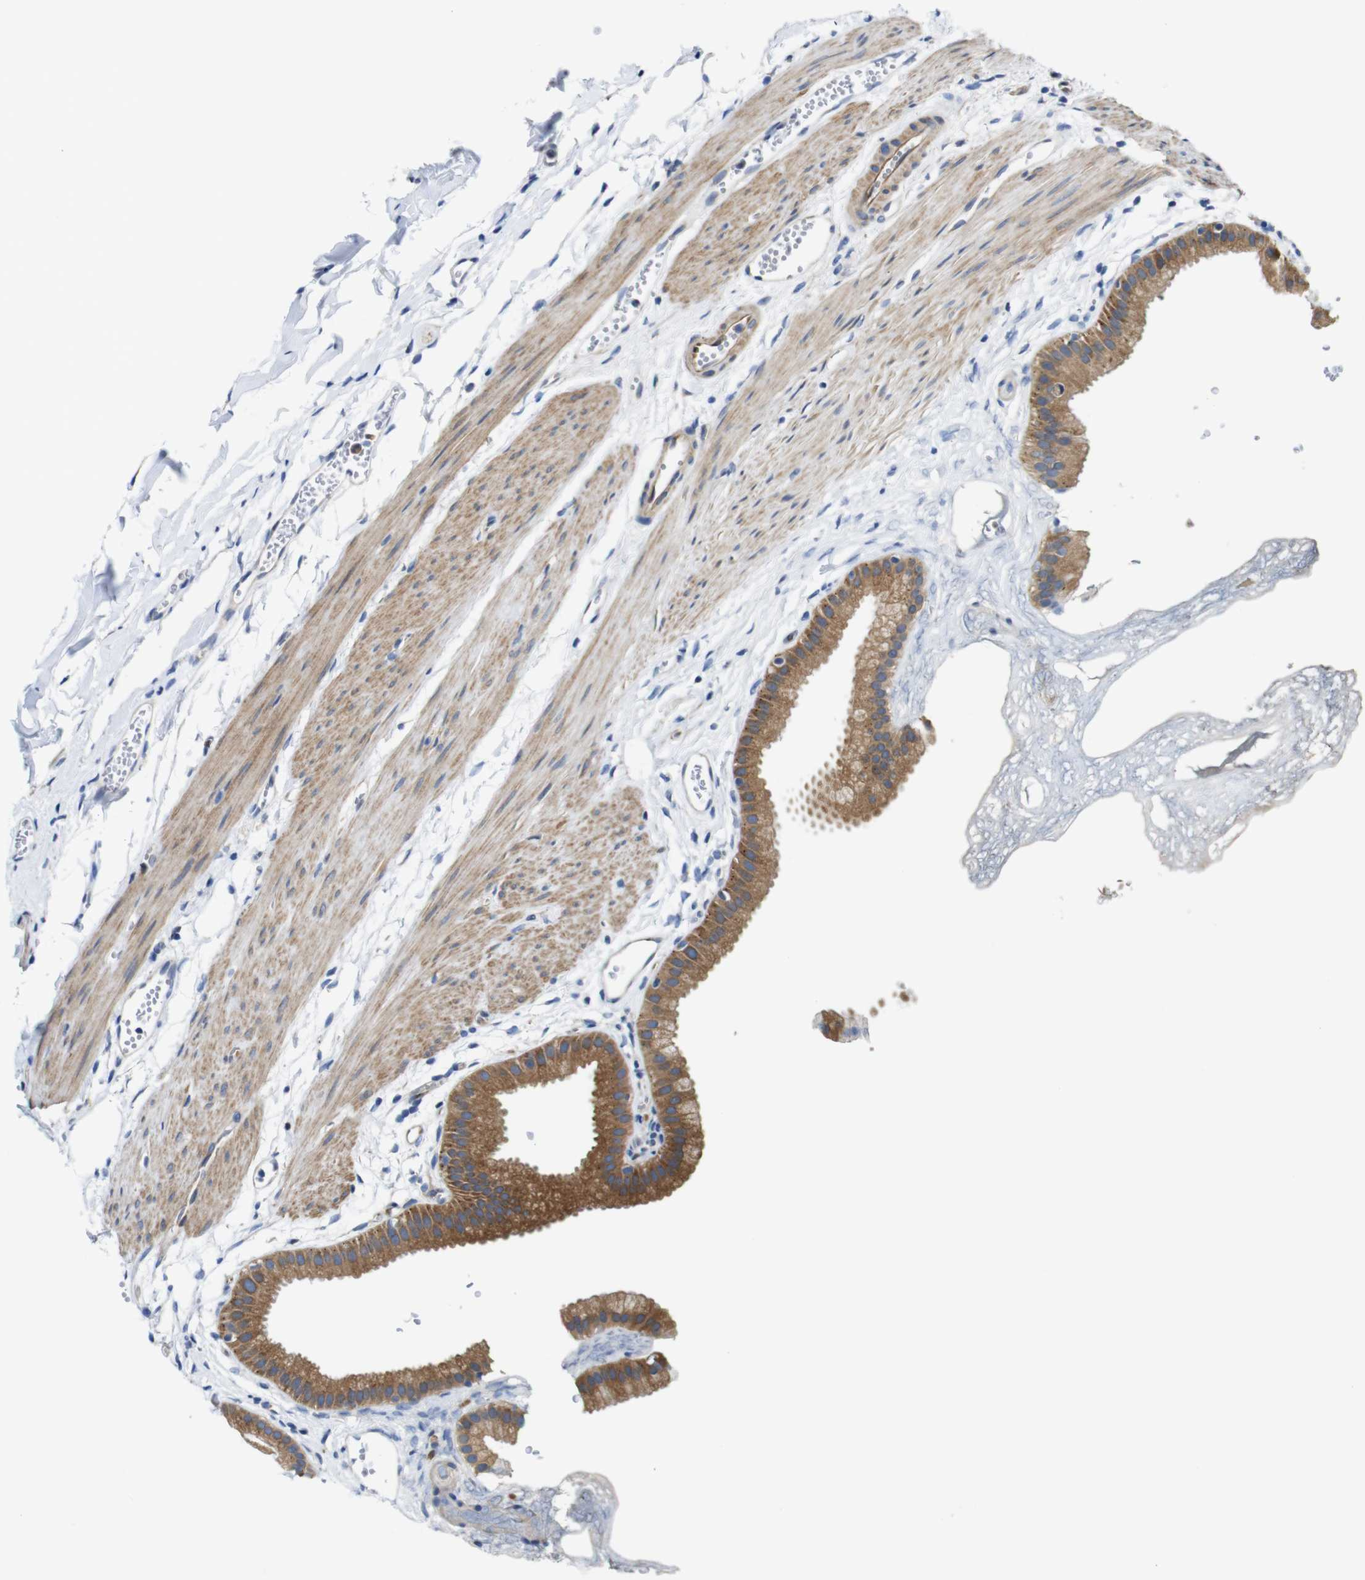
{"staining": {"intensity": "moderate", "quantity": ">75%", "location": "cytoplasmic/membranous"}, "tissue": "gallbladder", "cell_type": "Glandular cells", "image_type": "normal", "snomed": [{"axis": "morphology", "description": "Normal tissue, NOS"}, {"axis": "topography", "description": "Gallbladder"}], "caption": "Brown immunohistochemical staining in unremarkable gallbladder displays moderate cytoplasmic/membranous expression in about >75% of glandular cells. (DAB = brown stain, brightfield microscopy at high magnification).", "gene": "DDRGK1", "patient": {"sex": "female", "age": 64}}